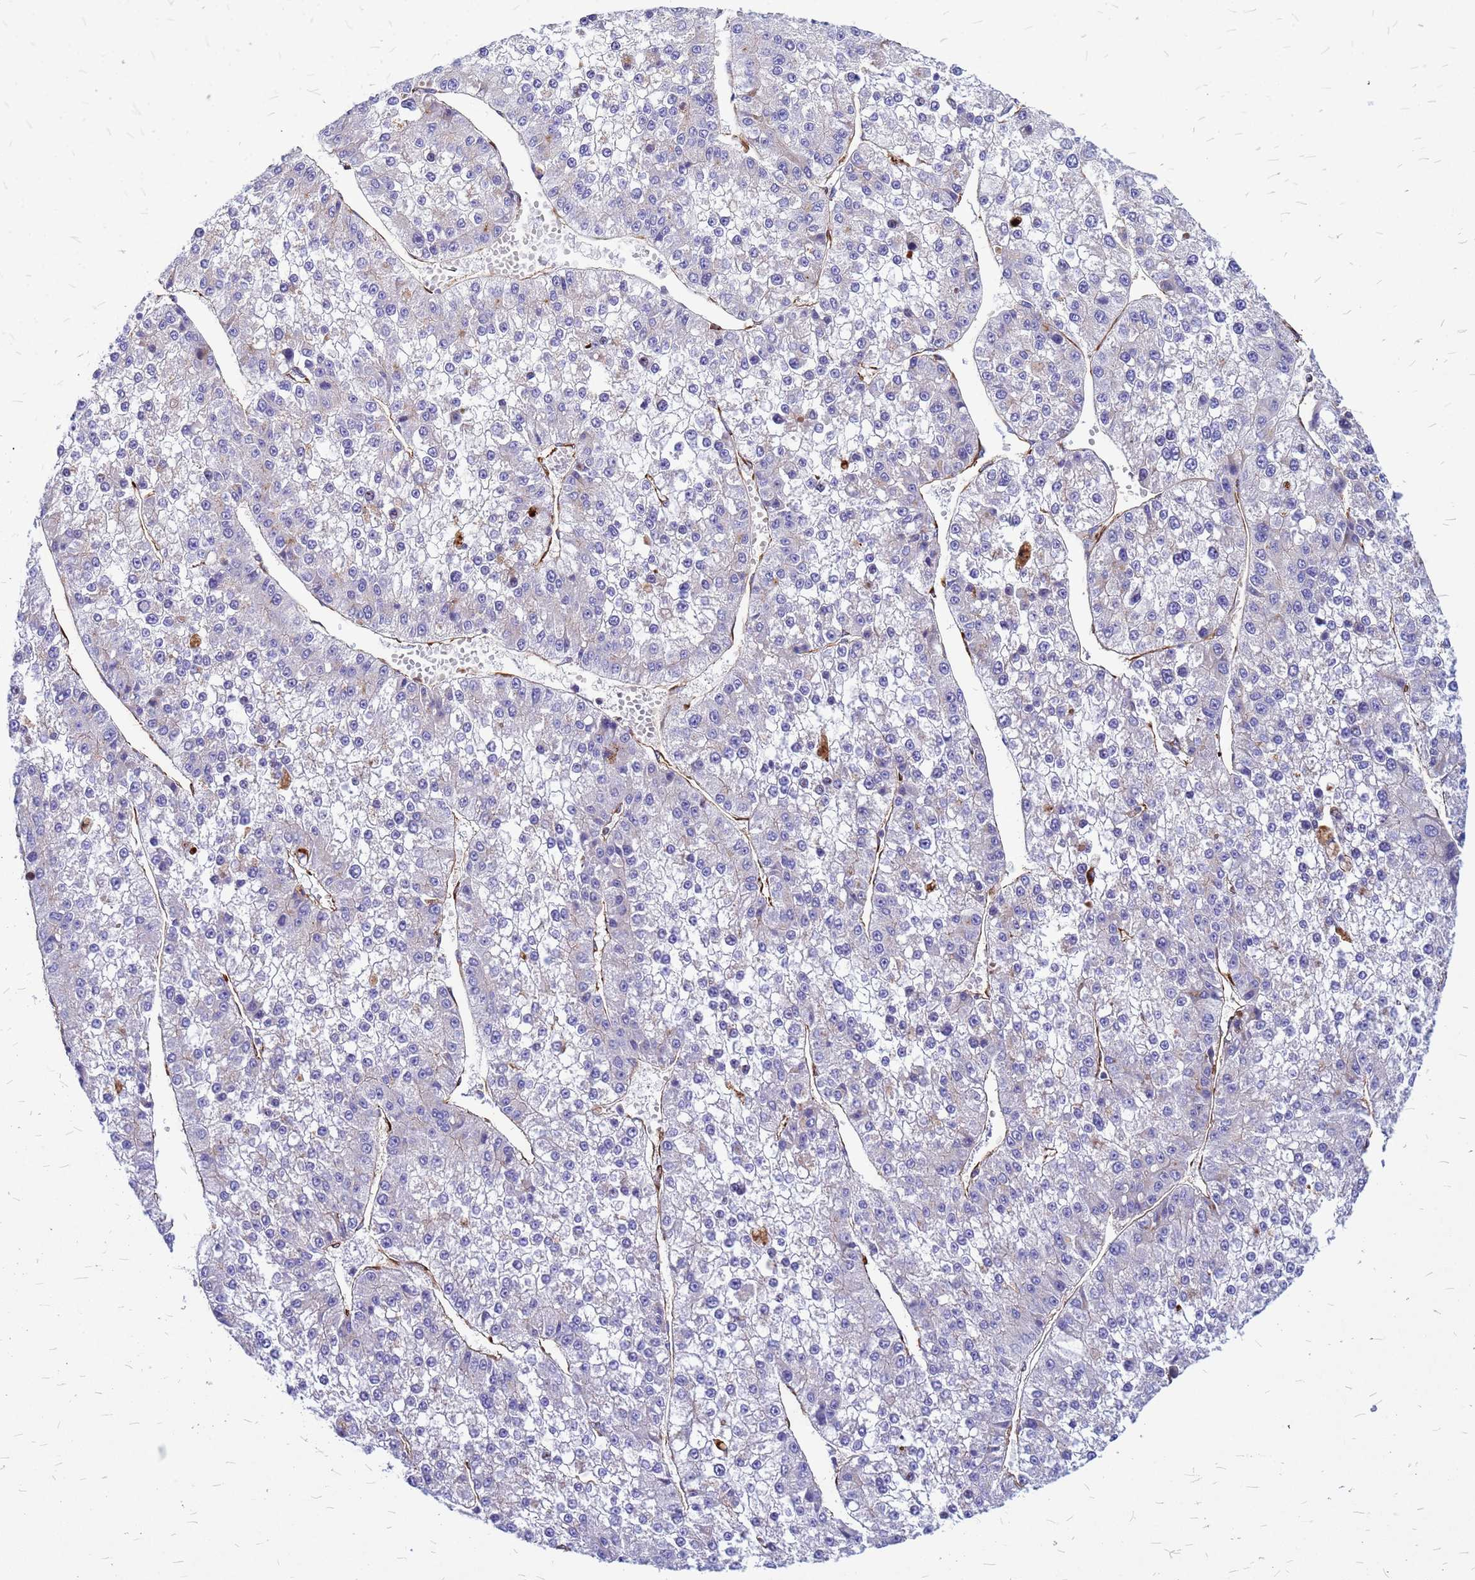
{"staining": {"intensity": "negative", "quantity": "none", "location": "none"}, "tissue": "liver cancer", "cell_type": "Tumor cells", "image_type": "cancer", "snomed": [{"axis": "morphology", "description": "Carcinoma, Hepatocellular, NOS"}, {"axis": "topography", "description": "Liver"}], "caption": "Tumor cells are negative for protein expression in human liver cancer.", "gene": "NOSTRIN", "patient": {"sex": "female", "age": 73}}